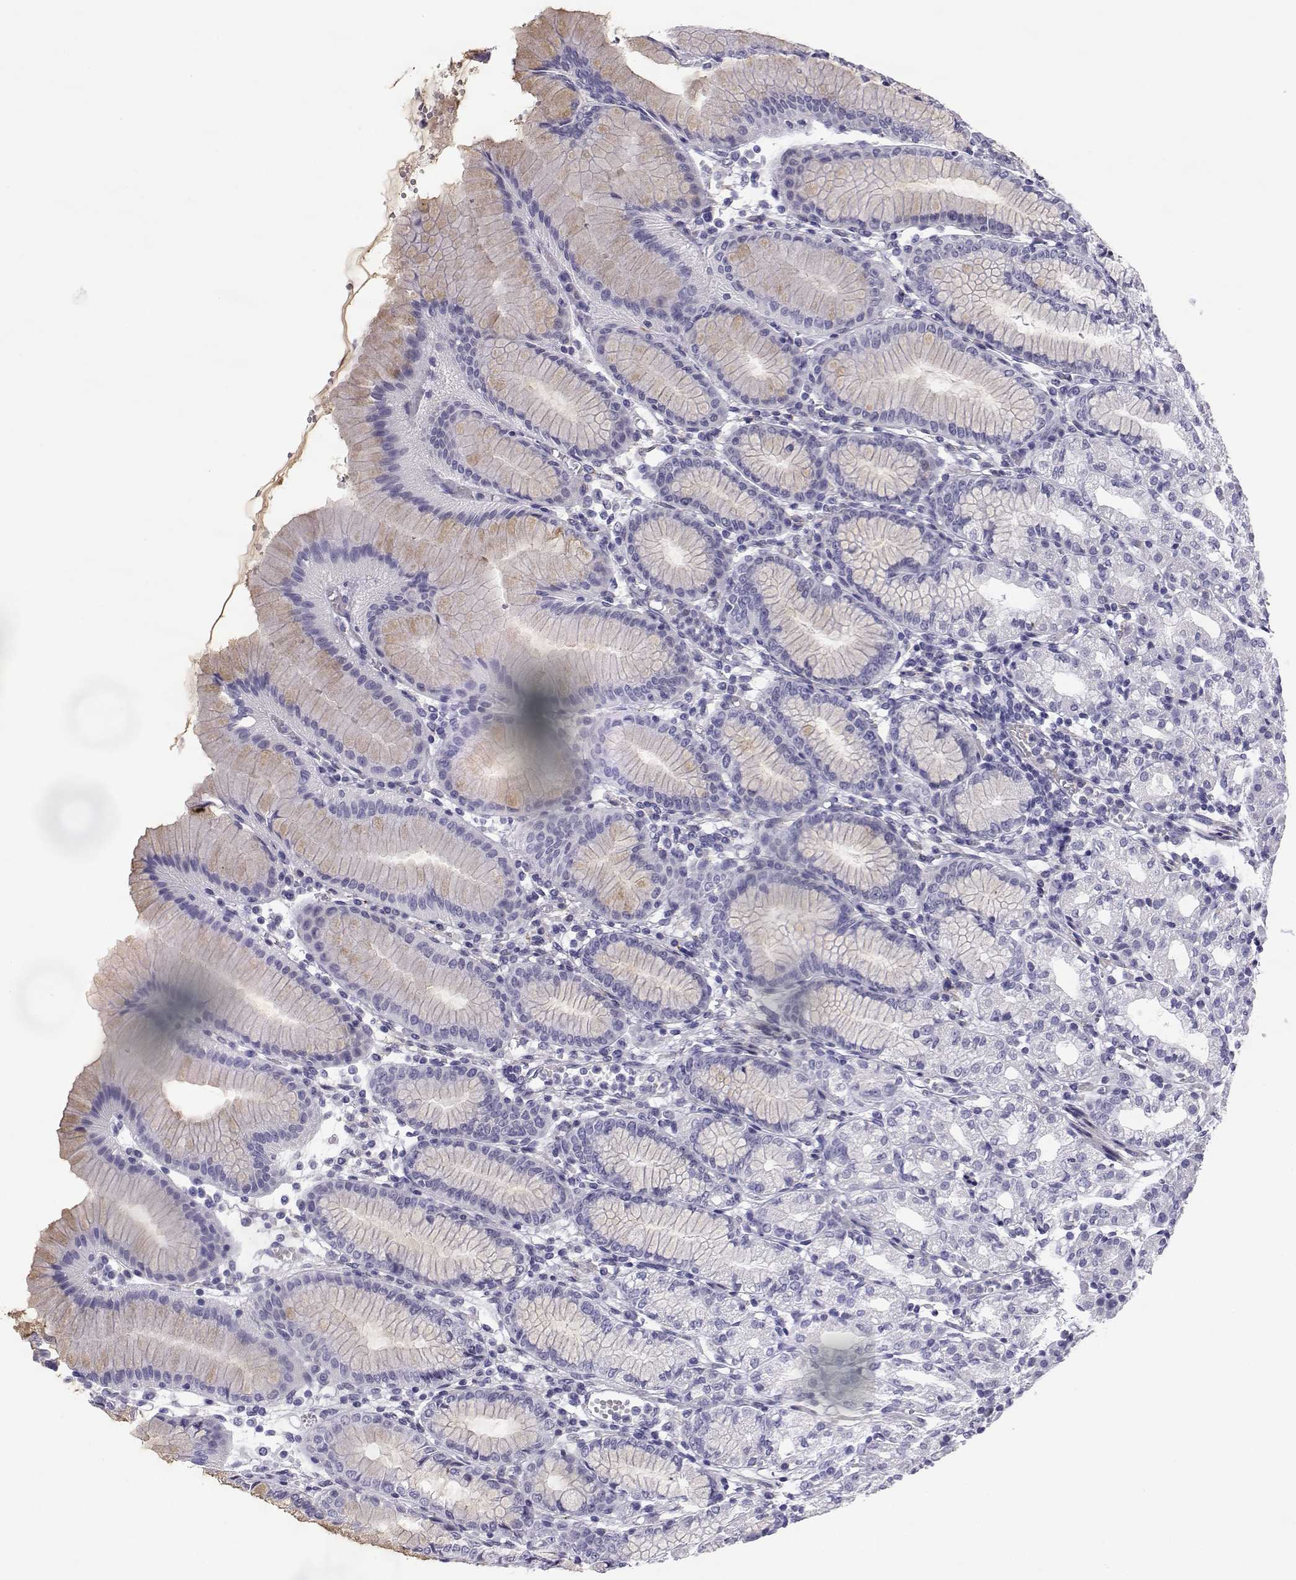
{"staining": {"intensity": "negative", "quantity": "none", "location": "none"}, "tissue": "stomach", "cell_type": "Glandular cells", "image_type": "normal", "snomed": [{"axis": "morphology", "description": "Normal tissue, NOS"}, {"axis": "topography", "description": "Skeletal muscle"}, {"axis": "topography", "description": "Stomach"}], "caption": "IHC of unremarkable stomach demonstrates no staining in glandular cells.", "gene": "RNASE12", "patient": {"sex": "female", "age": 57}}